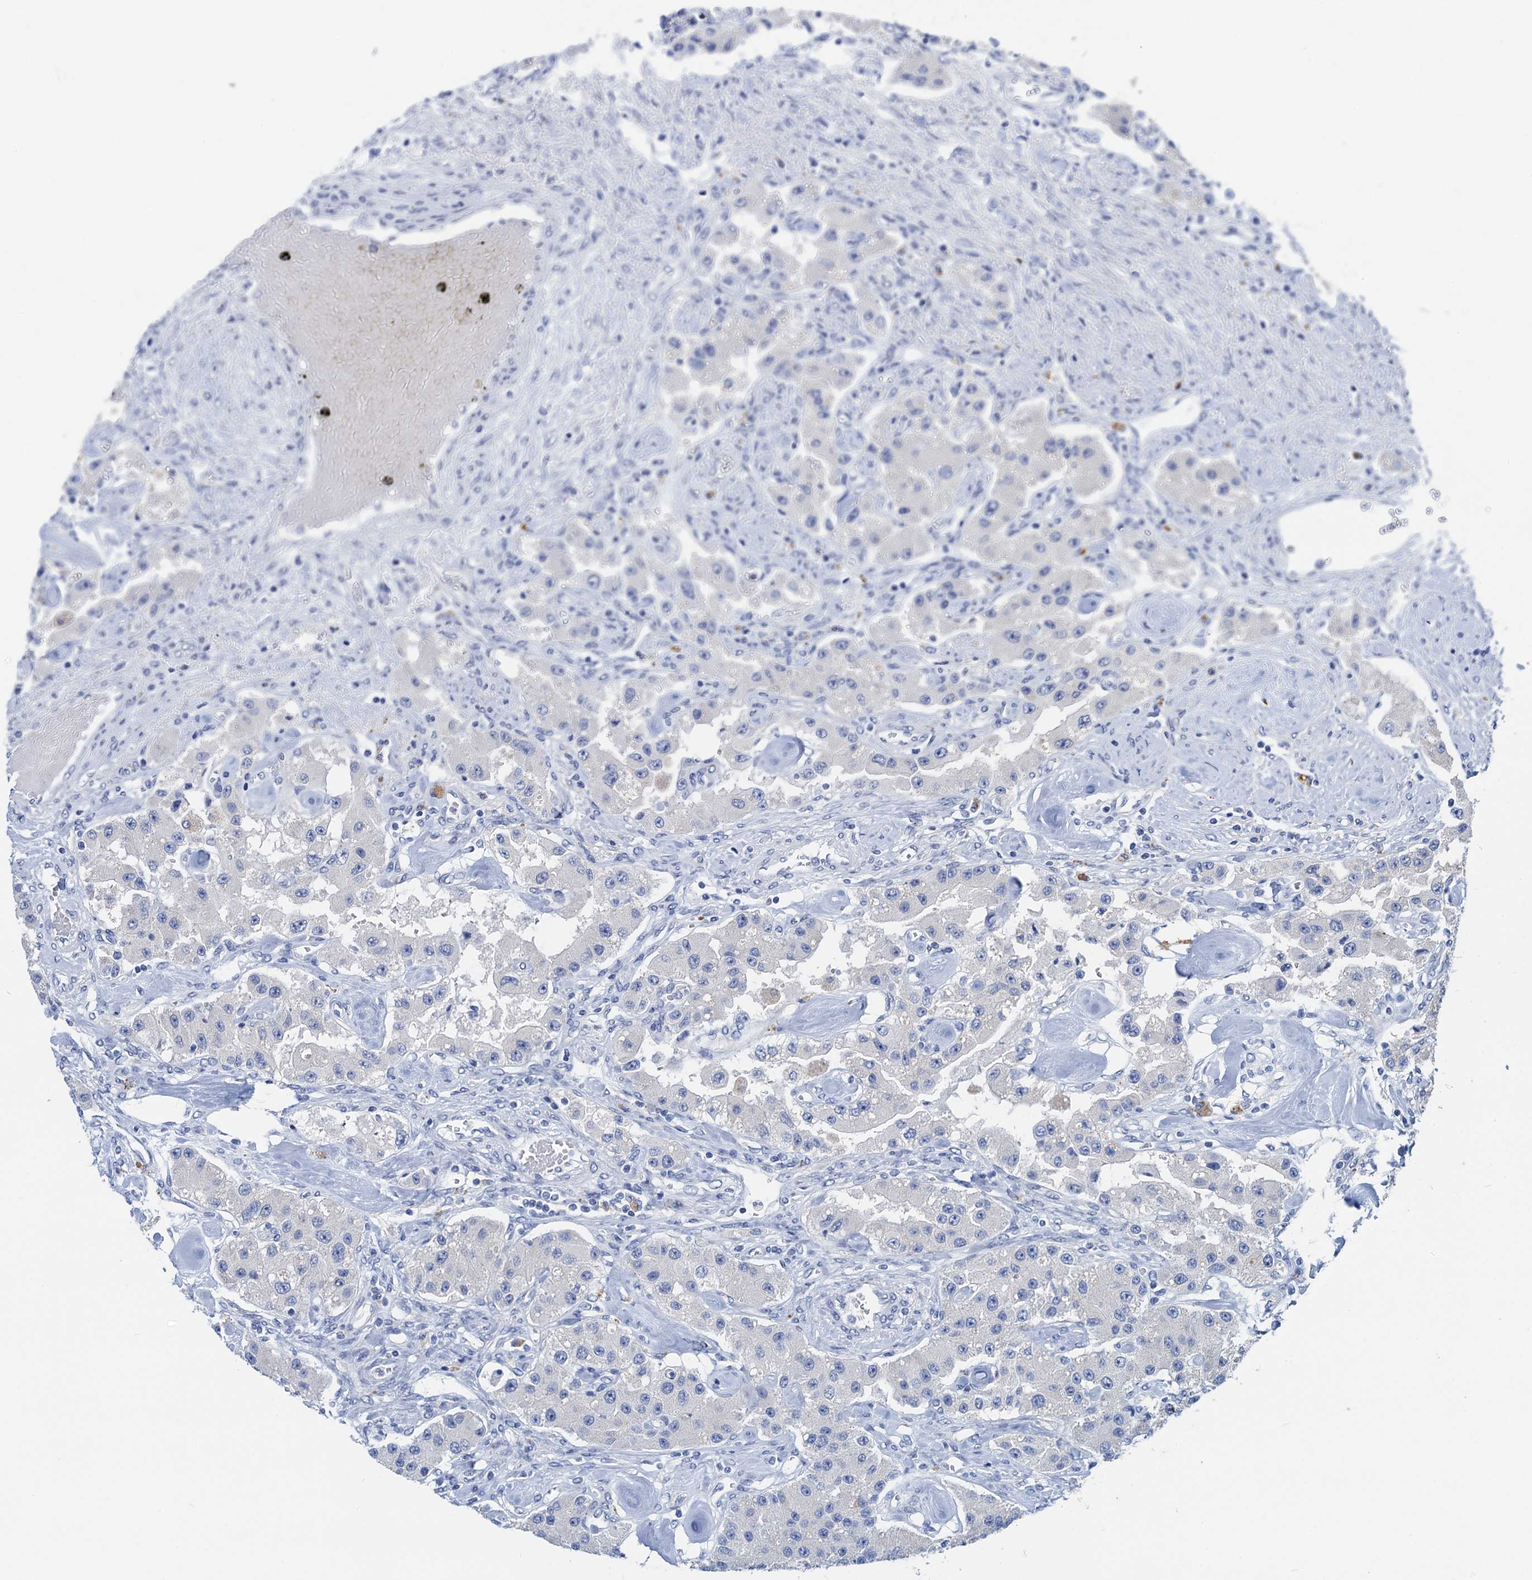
{"staining": {"intensity": "negative", "quantity": "none", "location": "none"}, "tissue": "carcinoid", "cell_type": "Tumor cells", "image_type": "cancer", "snomed": [{"axis": "morphology", "description": "Carcinoid, malignant, NOS"}, {"axis": "topography", "description": "Pancreas"}], "caption": "Protein analysis of carcinoid shows no significant staining in tumor cells.", "gene": "TMEM39B", "patient": {"sex": "male", "age": 41}}